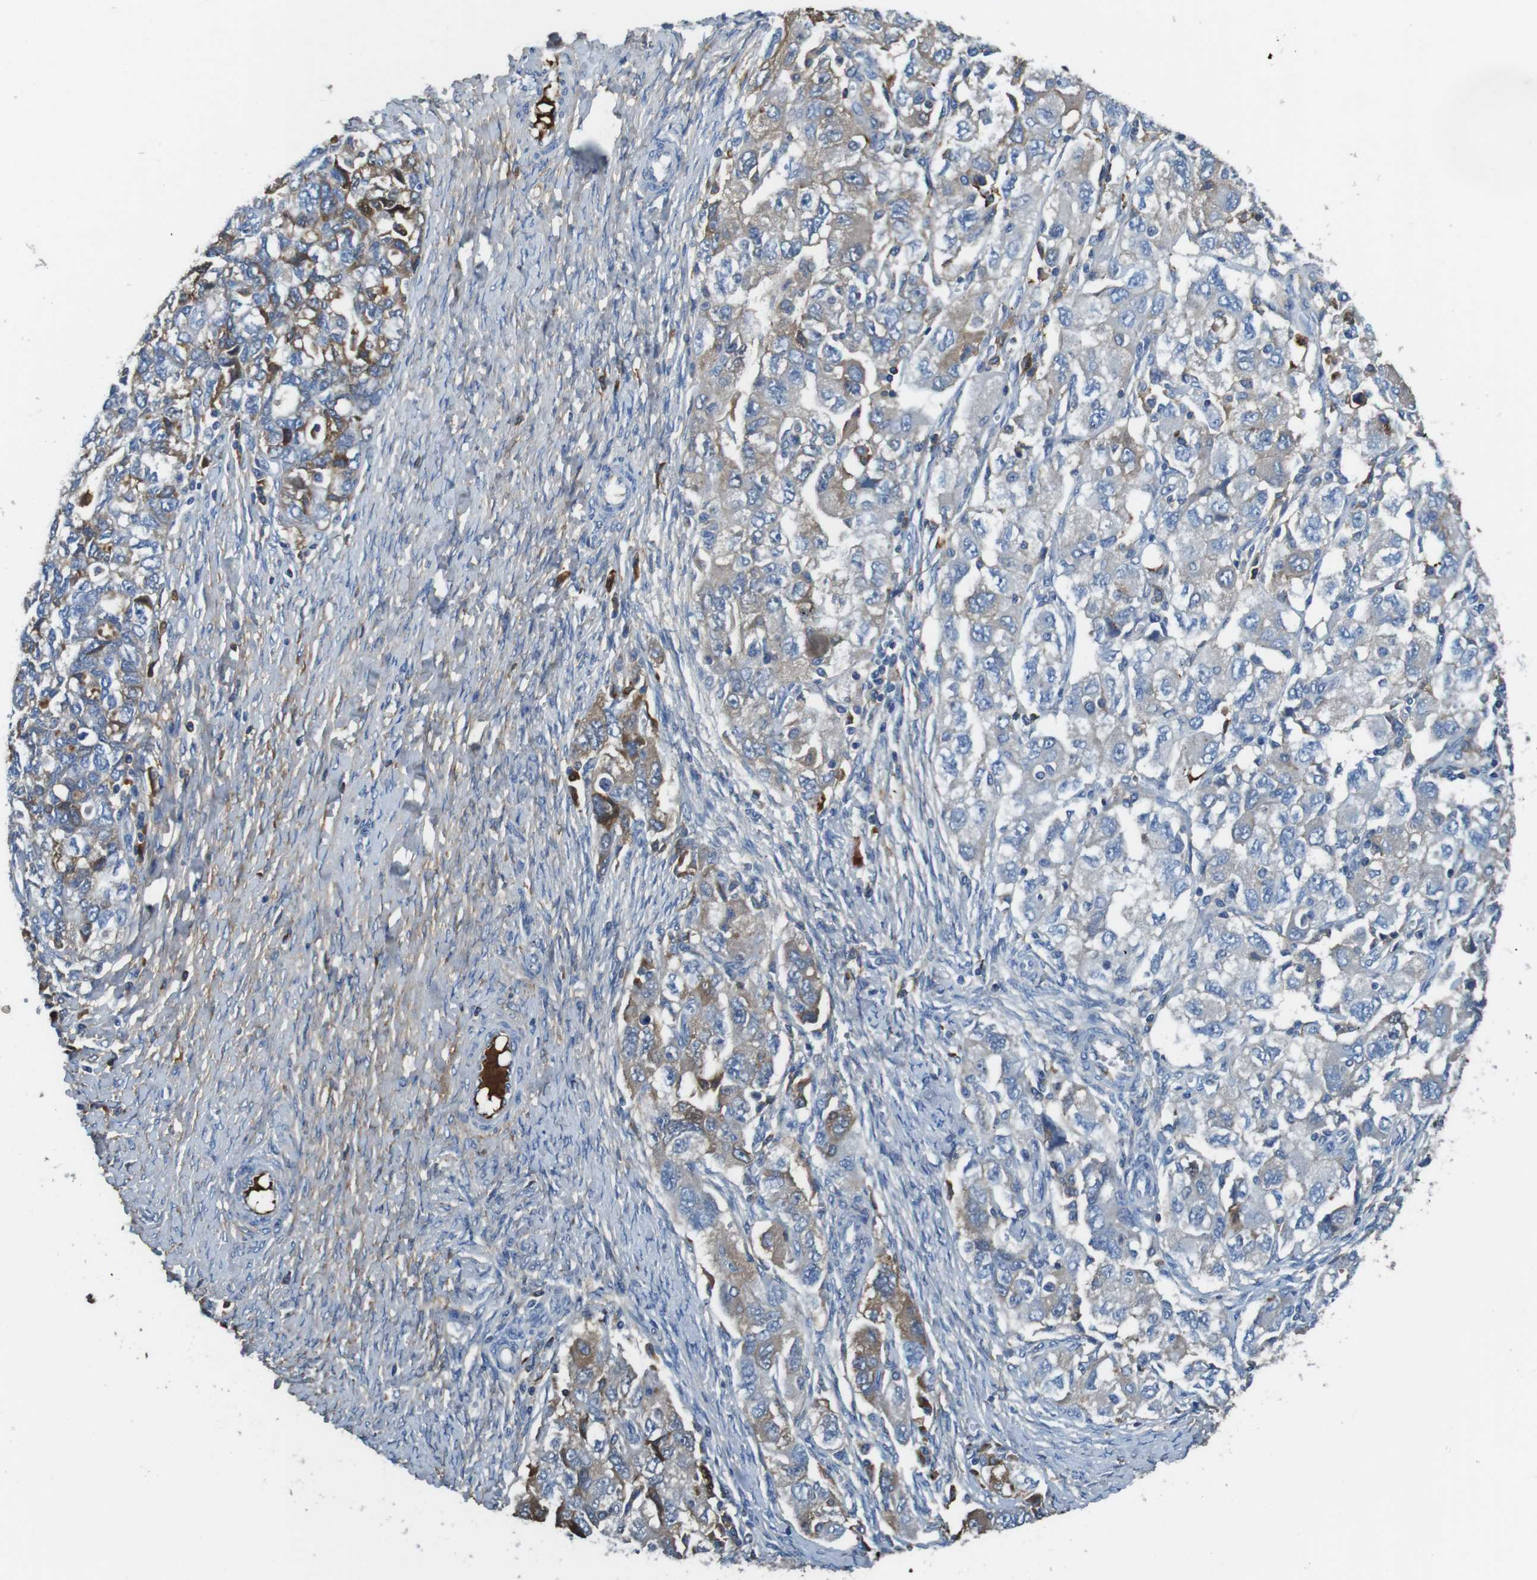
{"staining": {"intensity": "moderate", "quantity": "<25%", "location": "cytoplasmic/membranous"}, "tissue": "ovarian cancer", "cell_type": "Tumor cells", "image_type": "cancer", "snomed": [{"axis": "morphology", "description": "Carcinoma, NOS"}, {"axis": "morphology", "description": "Cystadenocarcinoma, serous, NOS"}, {"axis": "topography", "description": "Ovary"}], "caption": "Tumor cells display low levels of moderate cytoplasmic/membranous positivity in about <25% of cells in human serous cystadenocarcinoma (ovarian).", "gene": "TMPRSS15", "patient": {"sex": "female", "age": 69}}